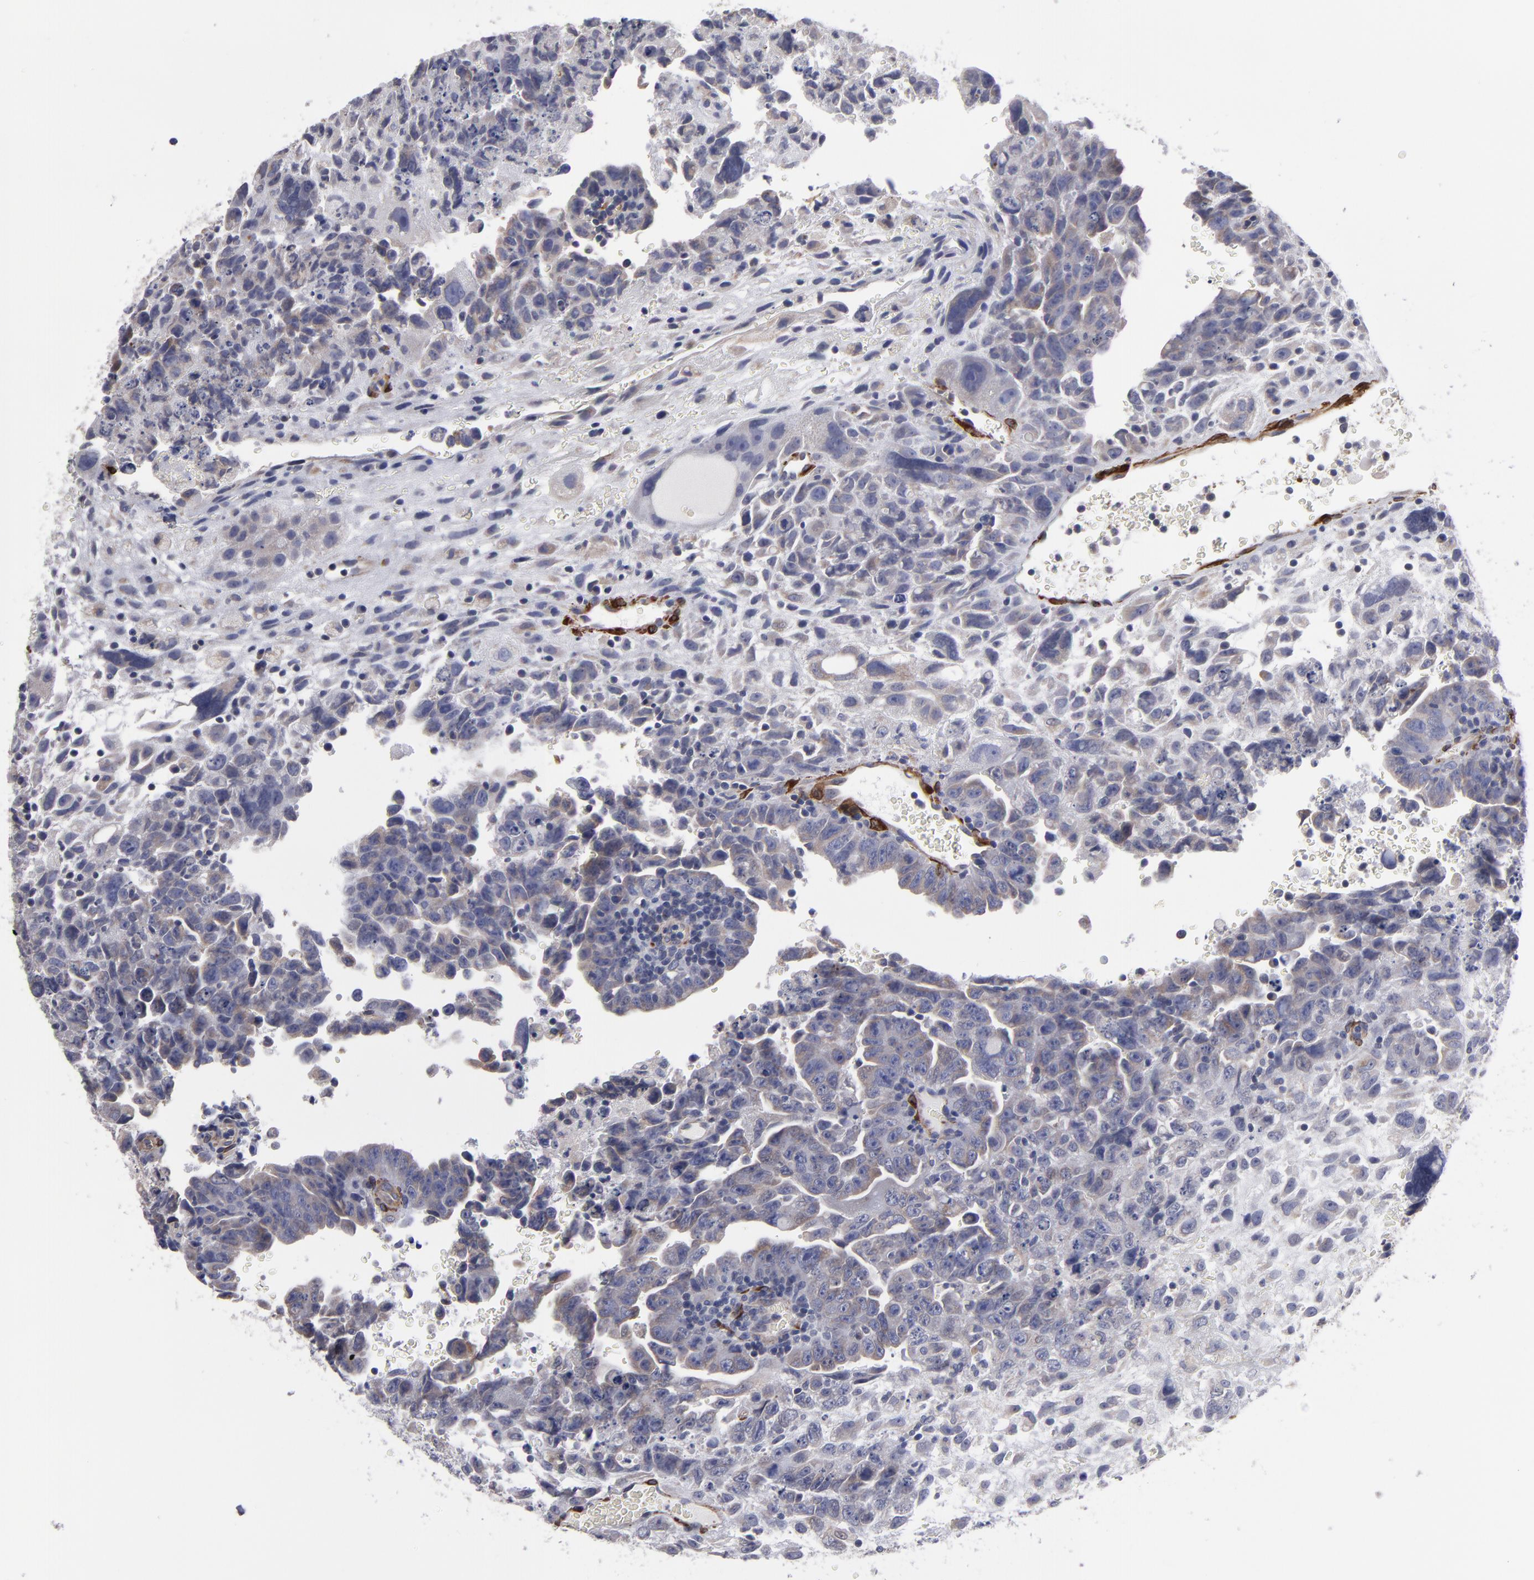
{"staining": {"intensity": "weak", "quantity": "25%-75%", "location": "cytoplasmic/membranous"}, "tissue": "testis cancer", "cell_type": "Tumor cells", "image_type": "cancer", "snomed": [{"axis": "morphology", "description": "Carcinoma, Embryonal, NOS"}, {"axis": "topography", "description": "Testis"}], "caption": "This histopathology image displays IHC staining of human testis cancer, with low weak cytoplasmic/membranous staining in approximately 25%-75% of tumor cells.", "gene": "SLMAP", "patient": {"sex": "male", "age": 28}}